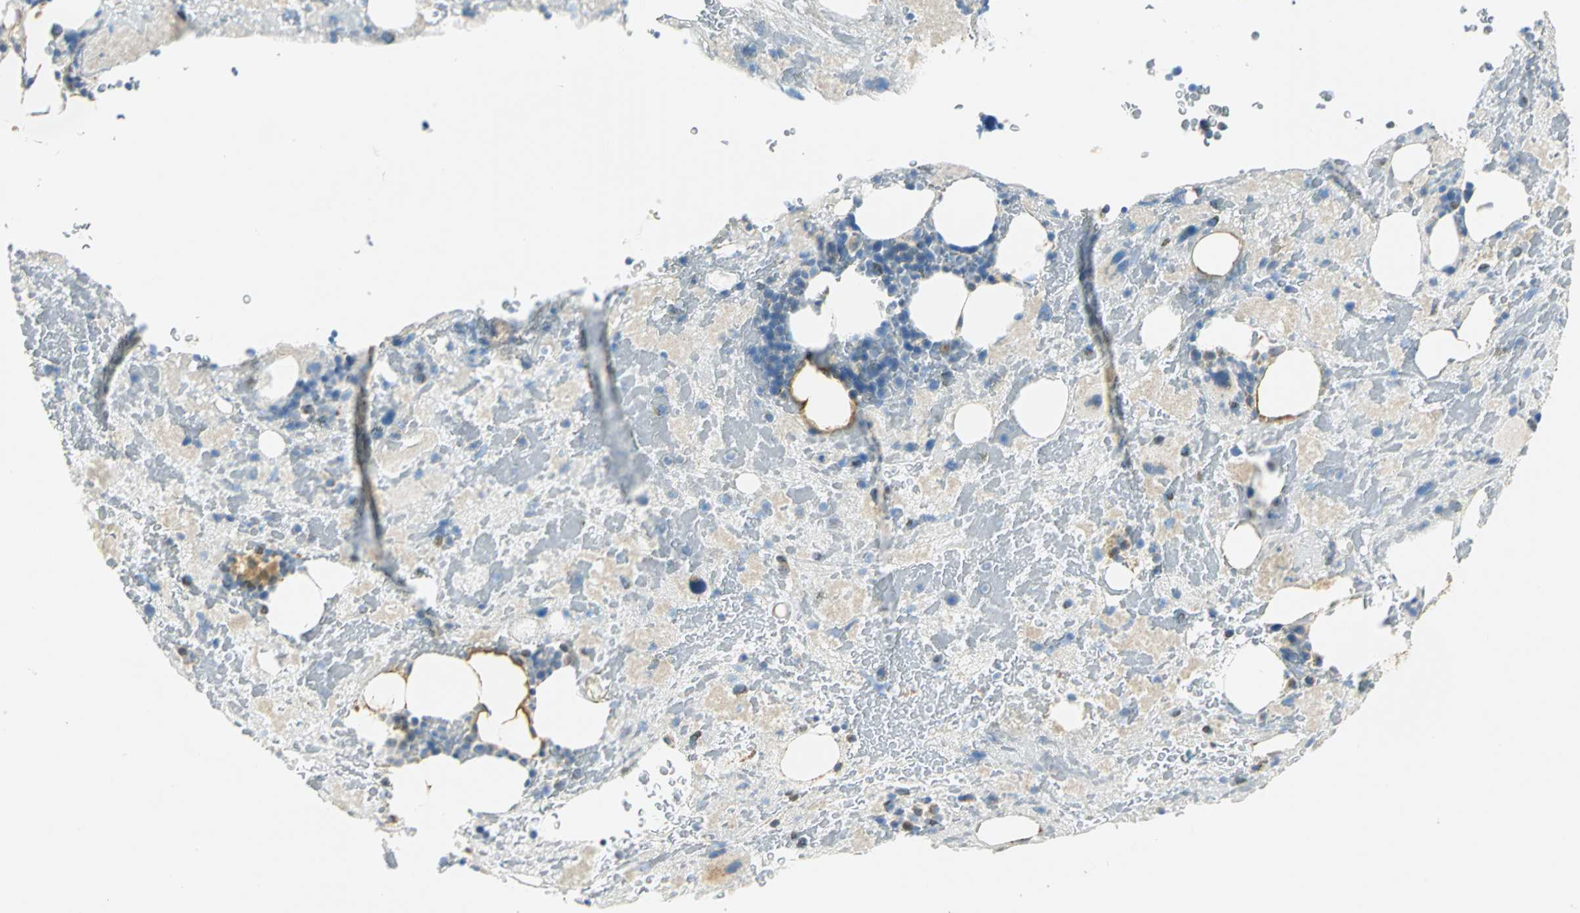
{"staining": {"intensity": "negative", "quantity": "none", "location": "none"}, "tissue": "bone marrow", "cell_type": "Hematopoietic cells", "image_type": "normal", "snomed": [{"axis": "morphology", "description": "Normal tissue, NOS"}, {"axis": "topography", "description": "Bone marrow"}], "caption": "IHC histopathology image of normal human bone marrow stained for a protein (brown), which shows no positivity in hematopoietic cells. Brightfield microscopy of immunohistochemistry (IHC) stained with DAB (3,3'-diaminobenzidine) (brown) and hematoxylin (blue), captured at high magnification.", "gene": "NTRK1", "patient": {"sex": "male", "age": 76}}